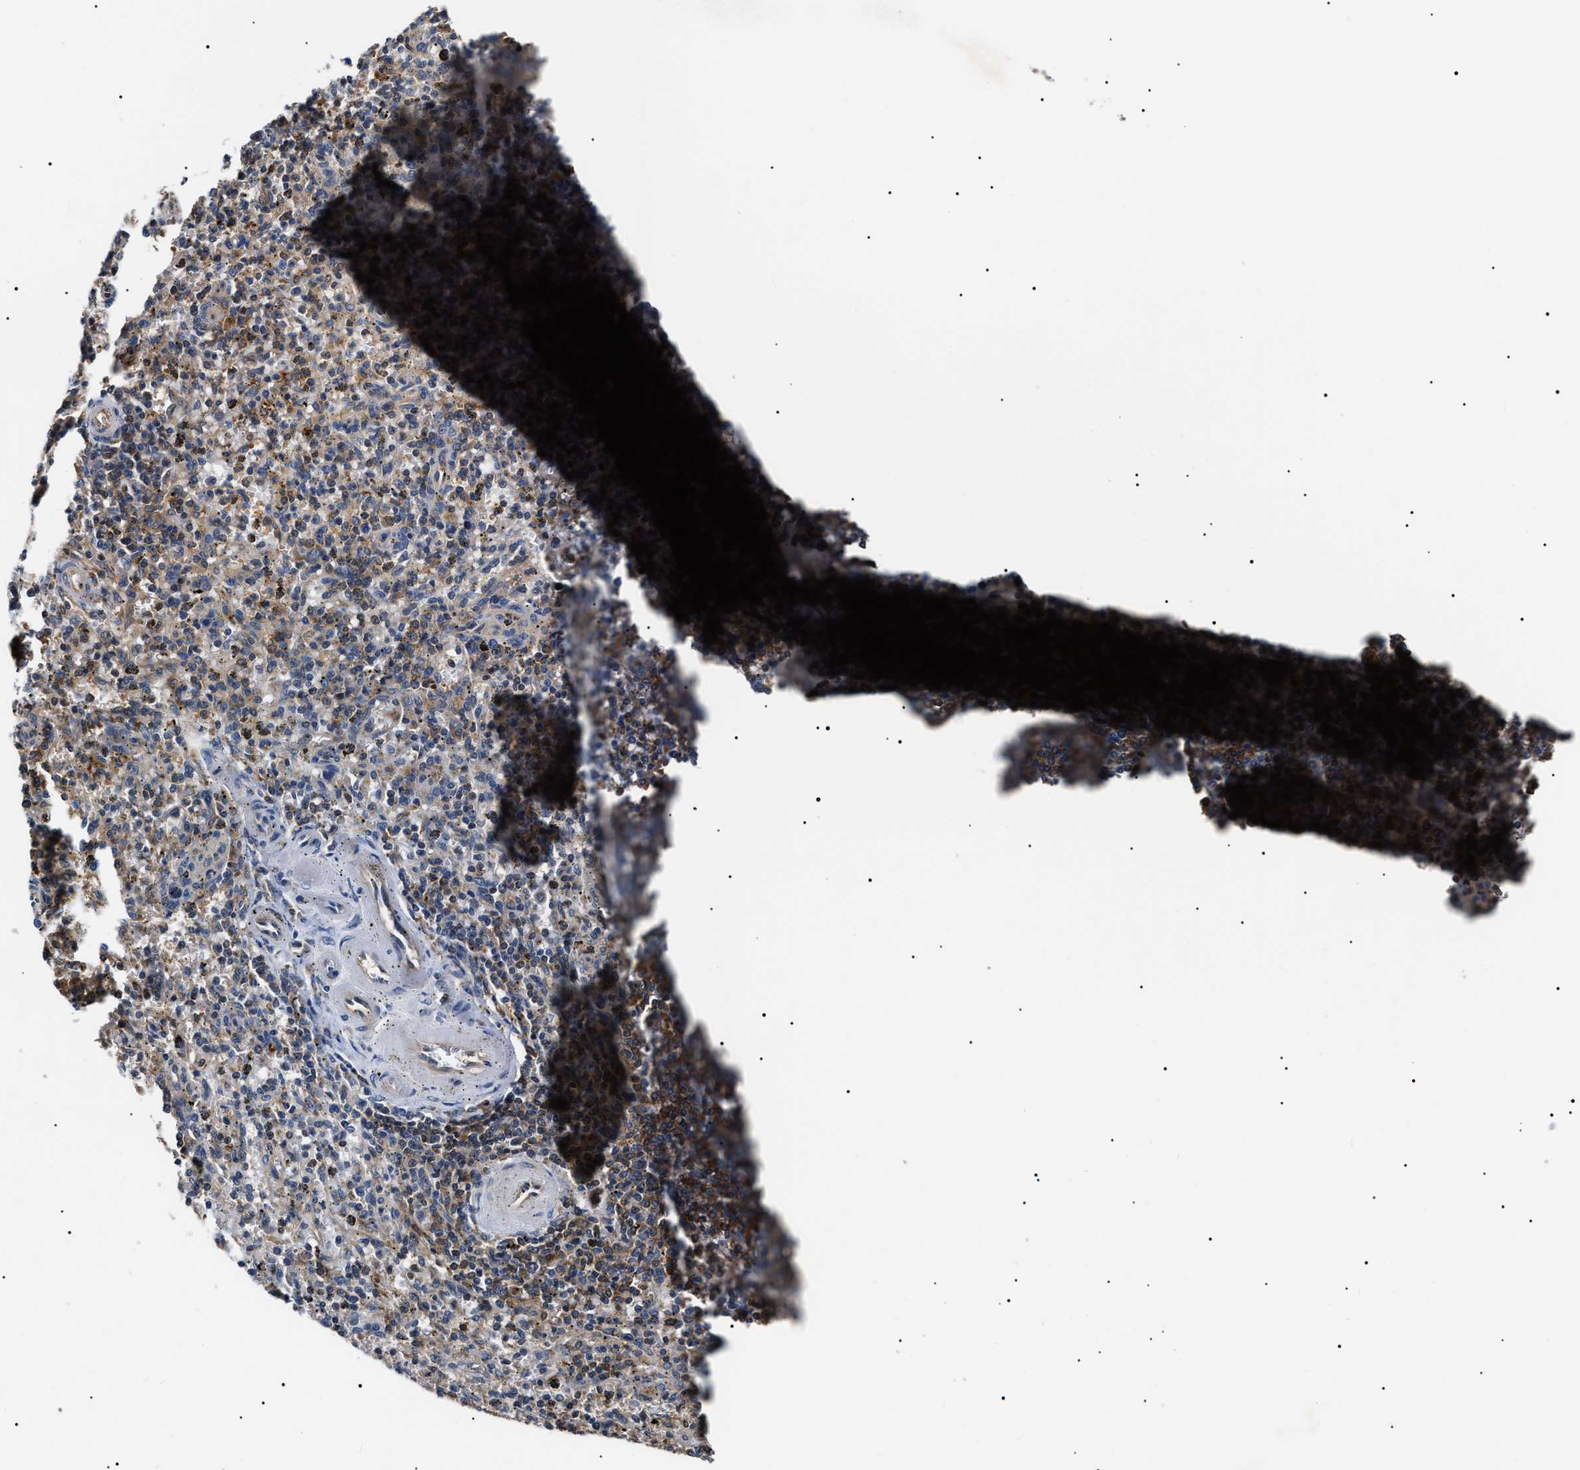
{"staining": {"intensity": "moderate", "quantity": "<25%", "location": "cytoplasmic/membranous"}, "tissue": "spleen", "cell_type": "Cells in red pulp", "image_type": "normal", "snomed": [{"axis": "morphology", "description": "Normal tissue, NOS"}, {"axis": "topography", "description": "Spleen"}], "caption": "IHC of unremarkable spleen shows low levels of moderate cytoplasmic/membranous staining in approximately <25% of cells in red pulp.", "gene": "CCT8", "patient": {"sex": "male", "age": 72}}